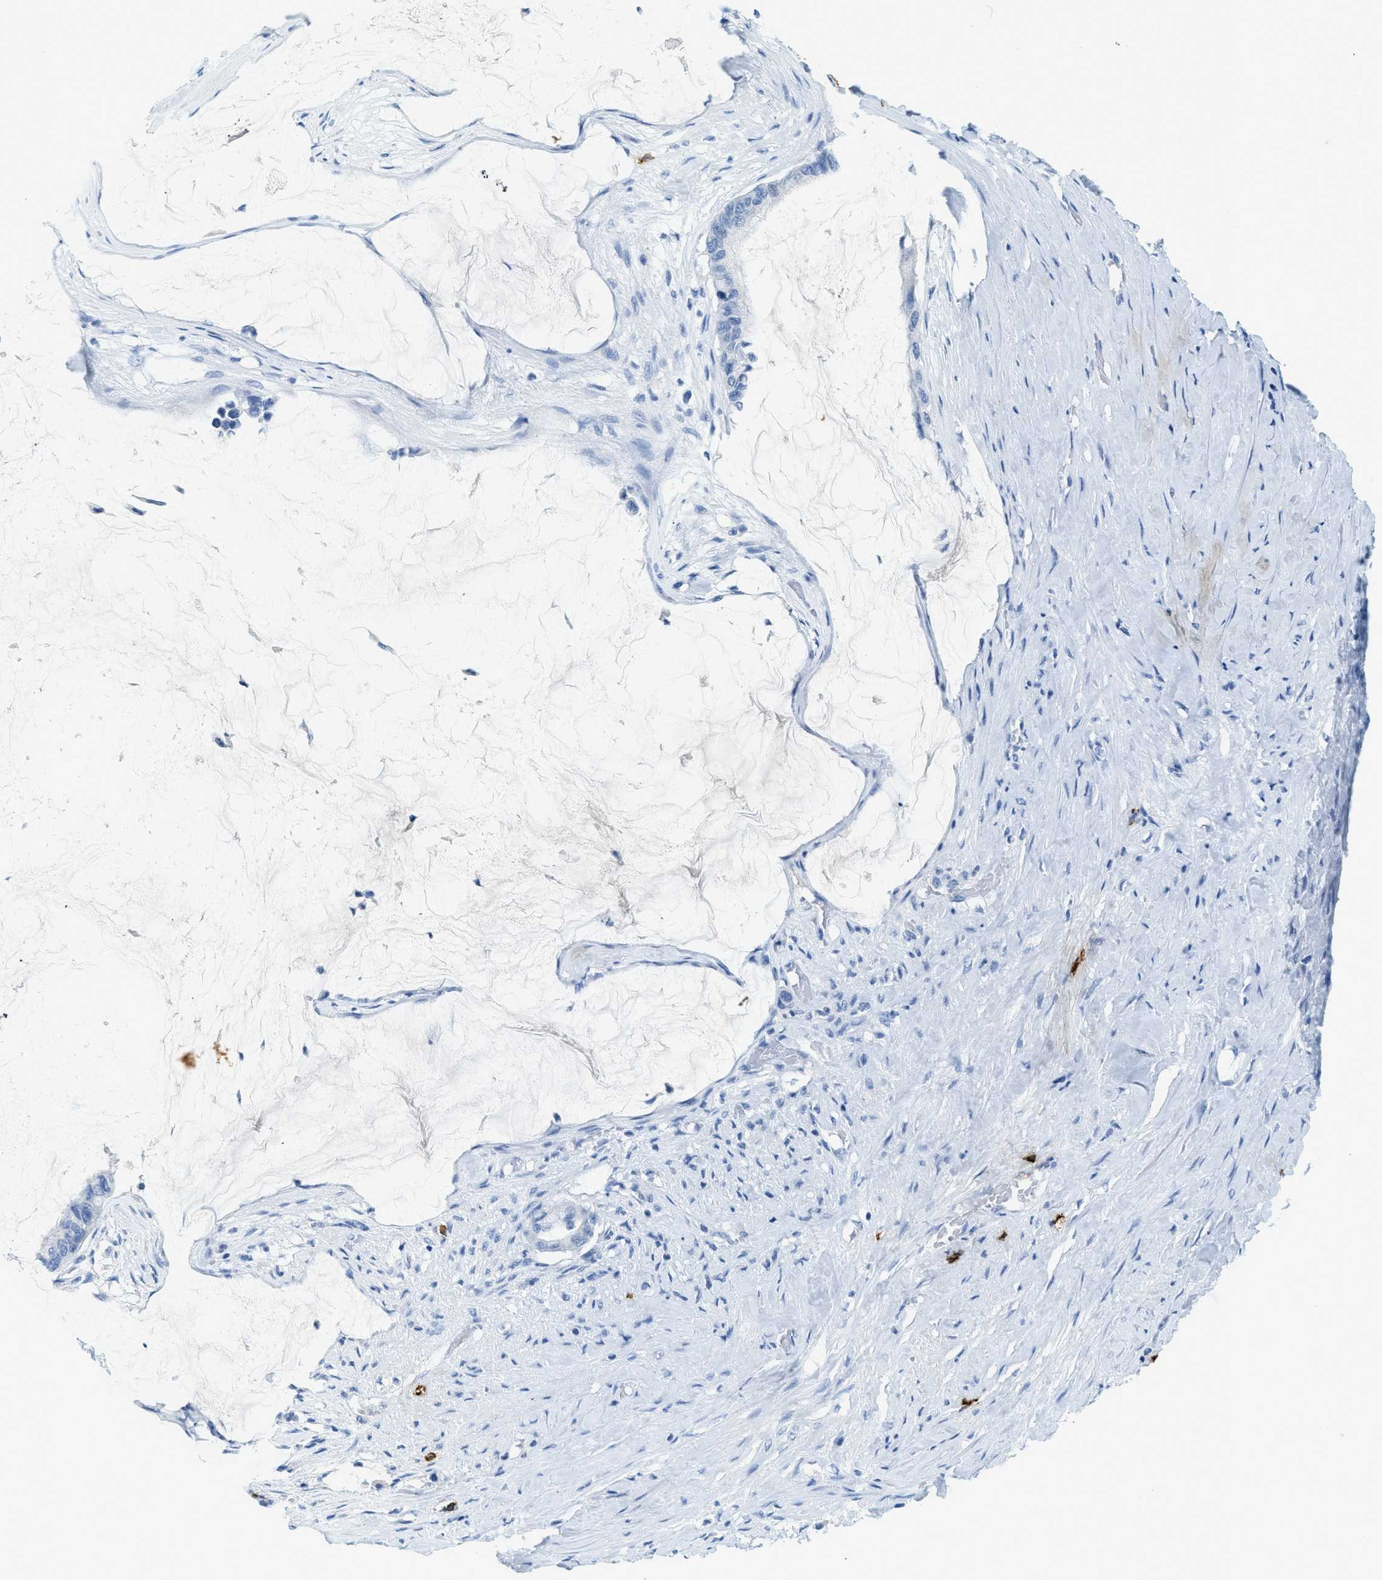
{"staining": {"intensity": "negative", "quantity": "none", "location": "none"}, "tissue": "pancreatic cancer", "cell_type": "Tumor cells", "image_type": "cancer", "snomed": [{"axis": "morphology", "description": "Adenocarcinoma, NOS"}, {"axis": "topography", "description": "Pancreas"}], "caption": "High power microscopy photomicrograph of an IHC histopathology image of pancreatic cancer (adenocarcinoma), revealing no significant staining in tumor cells.", "gene": "TPSAB1", "patient": {"sex": "male", "age": 41}}